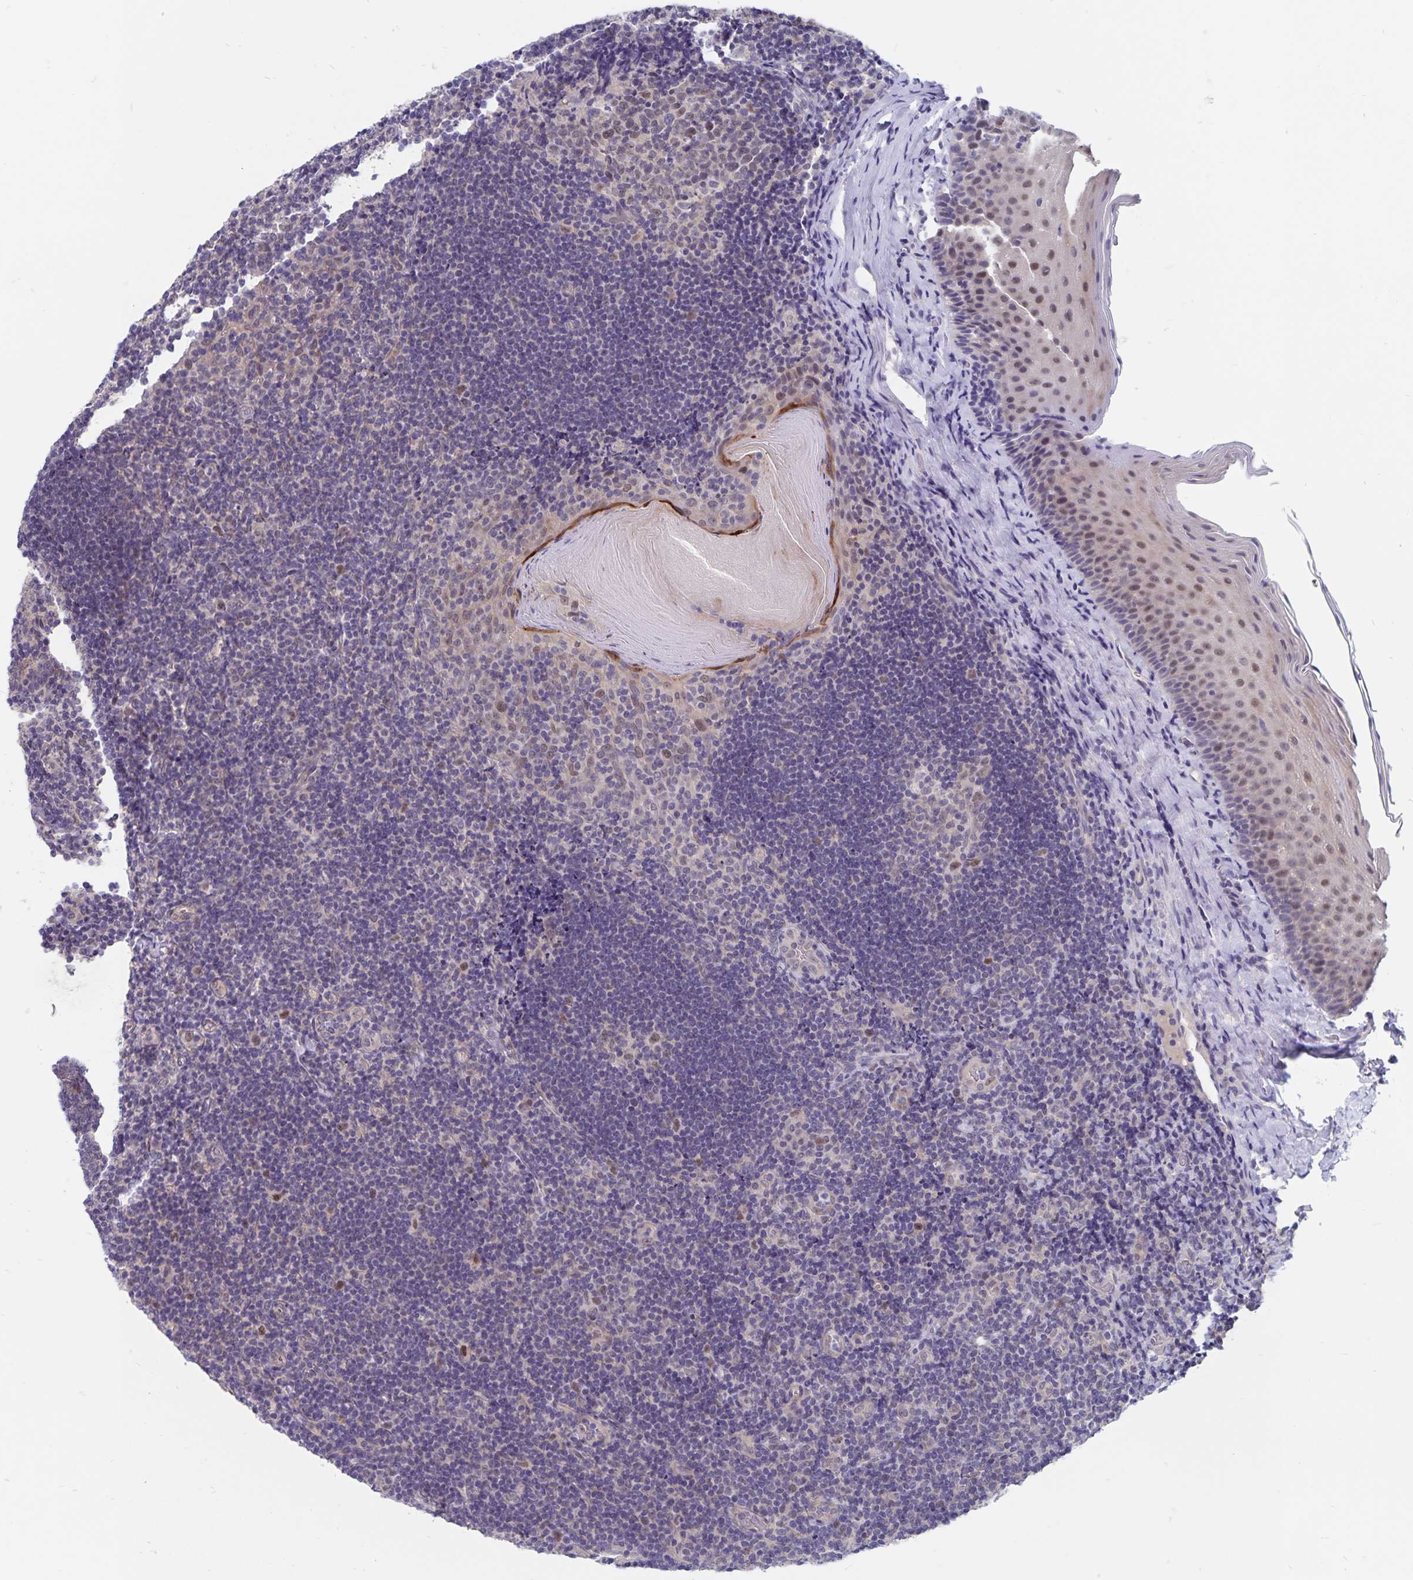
{"staining": {"intensity": "moderate", "quantity": "<25%", "location": "nuclear"}, "tissue": "tonsil", "cell_type": "Germinal center cells", "image_type": "normal", "snomed": [{"axis": "morphology", "description": "Normal tissue, NOS"}, {"axis": "topography", "description": "Tonsil"}], "caption": "A low amount of moderate nuclear staining is seen in approximately <25% of germinal center cells in benign tonsil.", "gene": "BAG6", "patient": {"sex": "male", "age": 17}}